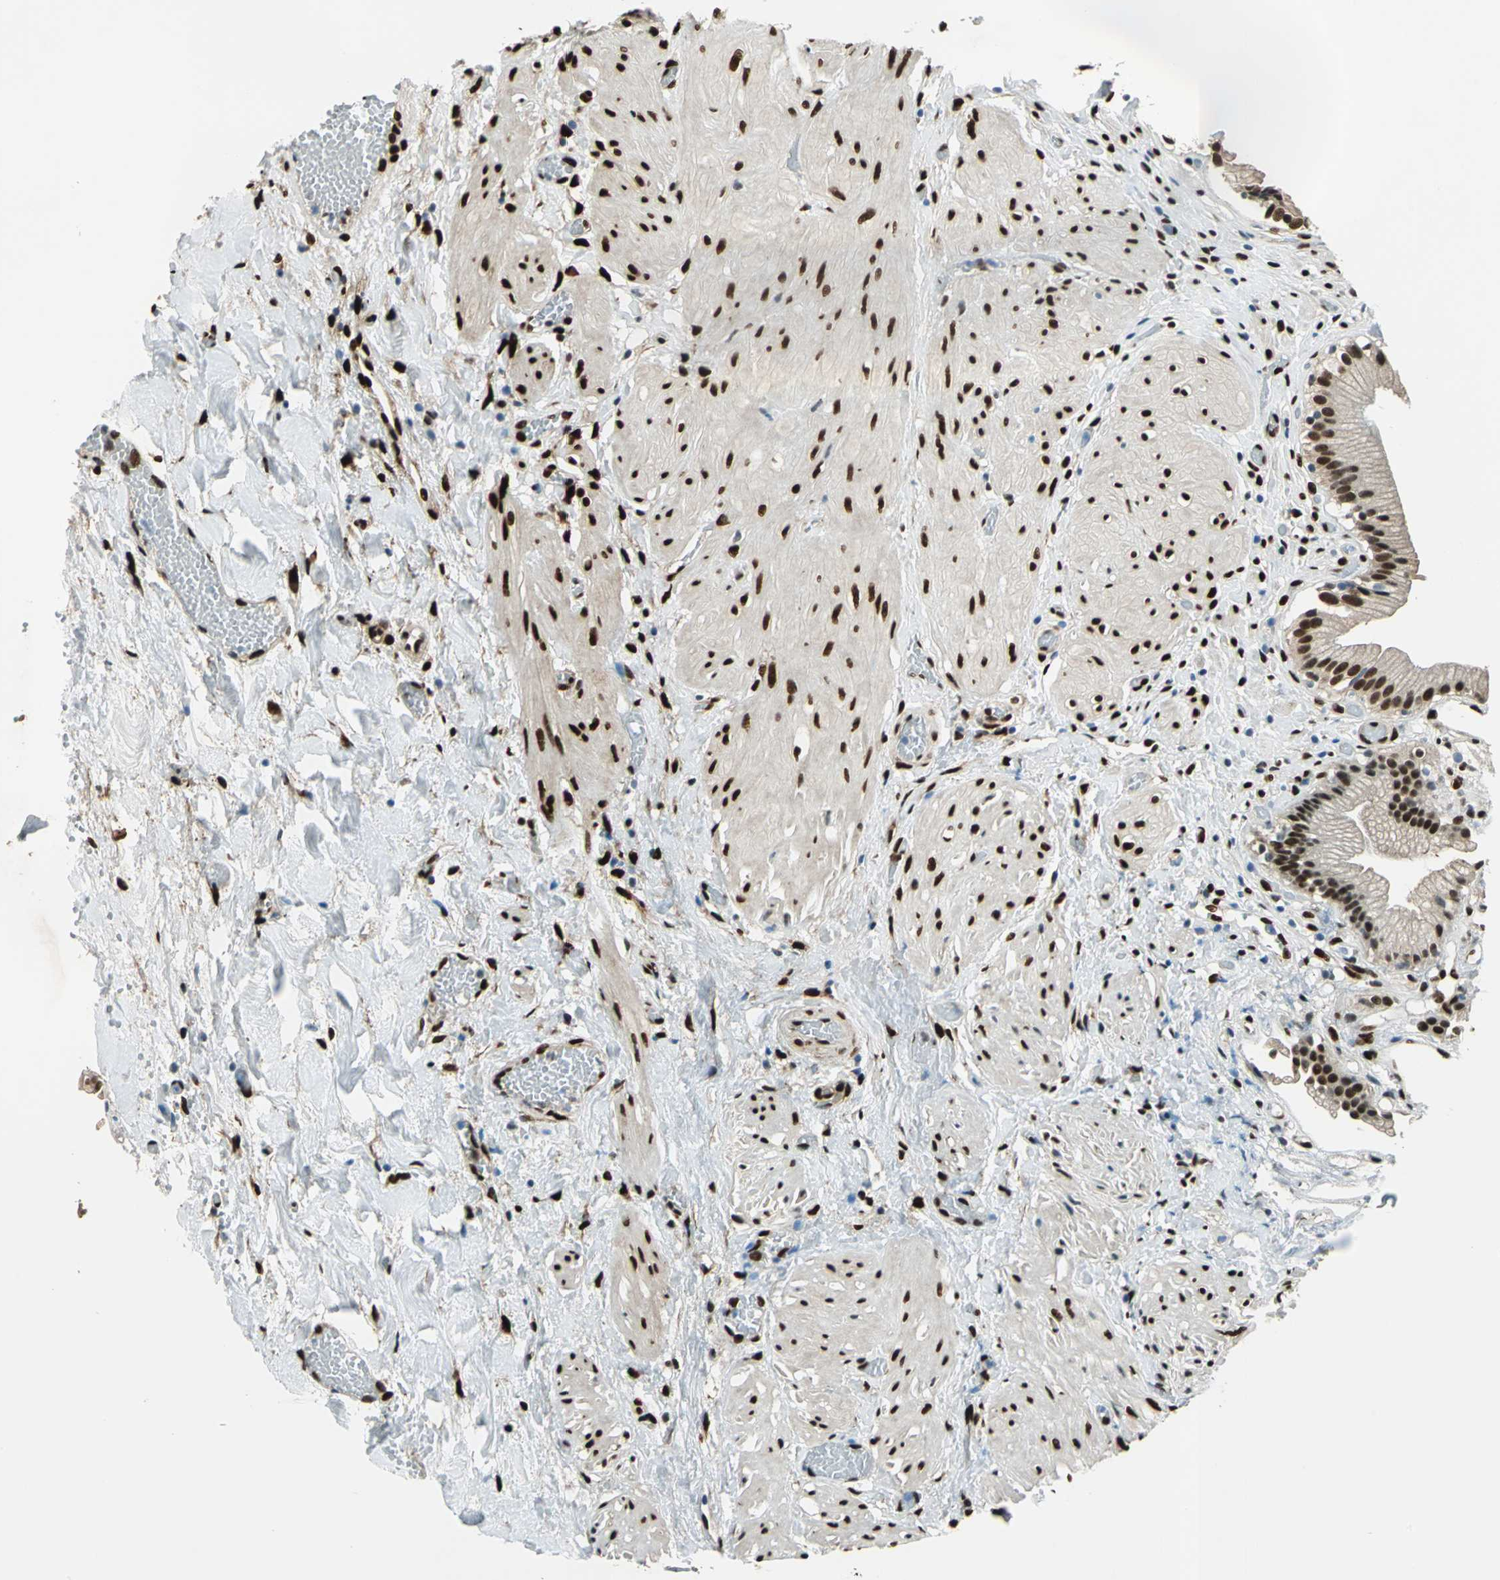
{"staining": {"intensity": "strong", "quantity": ">75%", "location": "cytoplasmic/membranous,nuclear"}, "tissue": "gallbladder", "cell_type": "Glandular cells", "image_type": "normal", "snomed": [{"axis": "morphology", "description": "Normal tissue, NOS"}, {"axis": "topography", "description": "Gallbladder"}], "caption": "Strong cytoplasmic/membranous,nuclear positivity for a protein is seen in approximately >75% of glandular cells of unremarkable gallbladder using immunohistochemistry.", "gene": "NFIA", "patient": {"sex": "male", "age": 65}}